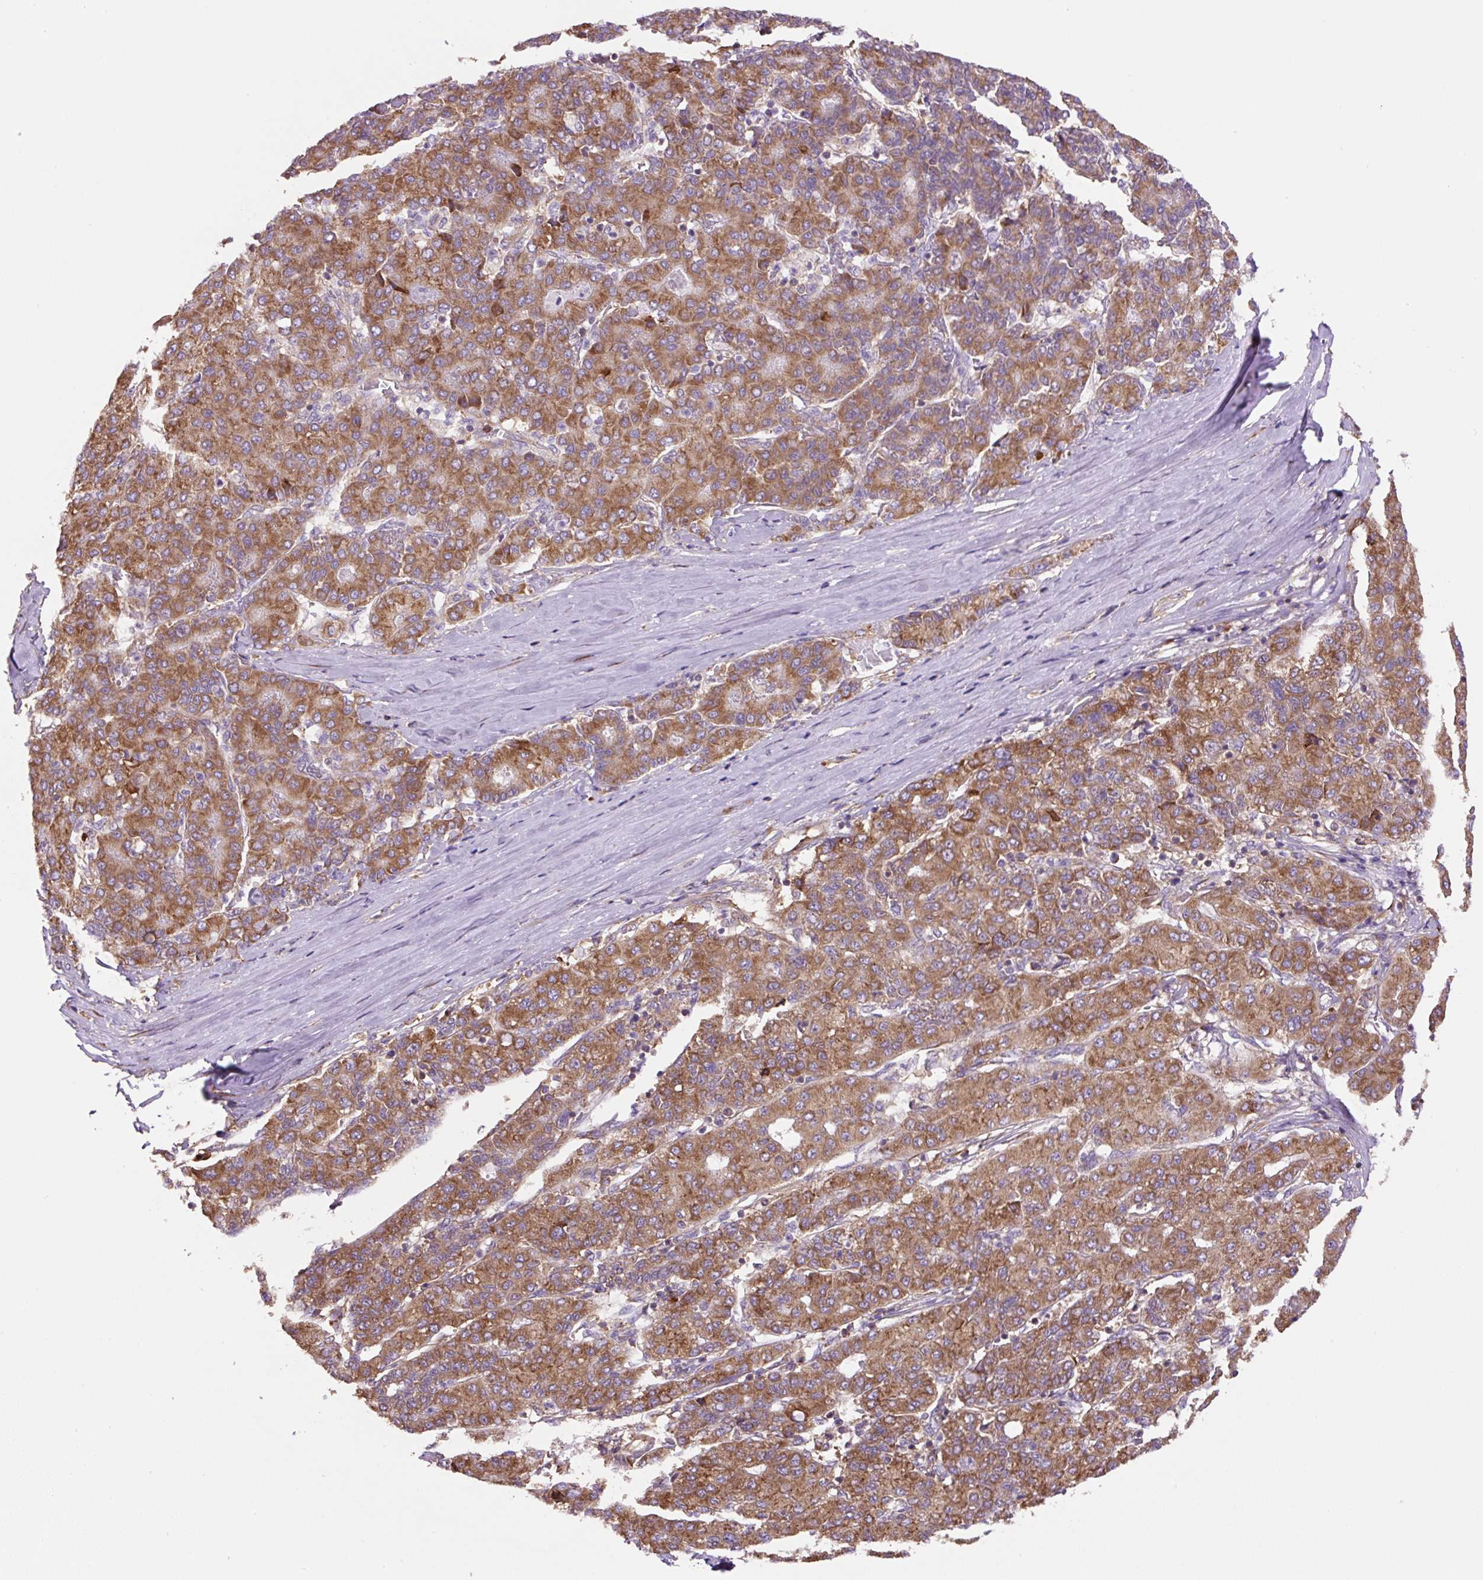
{"staining": {"intensity": "moderate", "quantity": ">75%", "location": "cytoplasmic/membranous"}, "tissue": "liver cancer", "cell_type": "Tumor cells", "image_type": "cancer", "snomed": [{"axis": "morphology", "description": "Carcinoma, Hepatocellular, NOS"}, {"axis": "topography", "description": "Liver"}], "caption": "Human liver cancer (hepatocellular carcinoma) stained for a protein (brown) reveals moderate cytoplasmic/membranous positive positivity in about >75% of tumor cells.", "gene": "RPS23", "patient": {"sex": "male", "age": 65}}